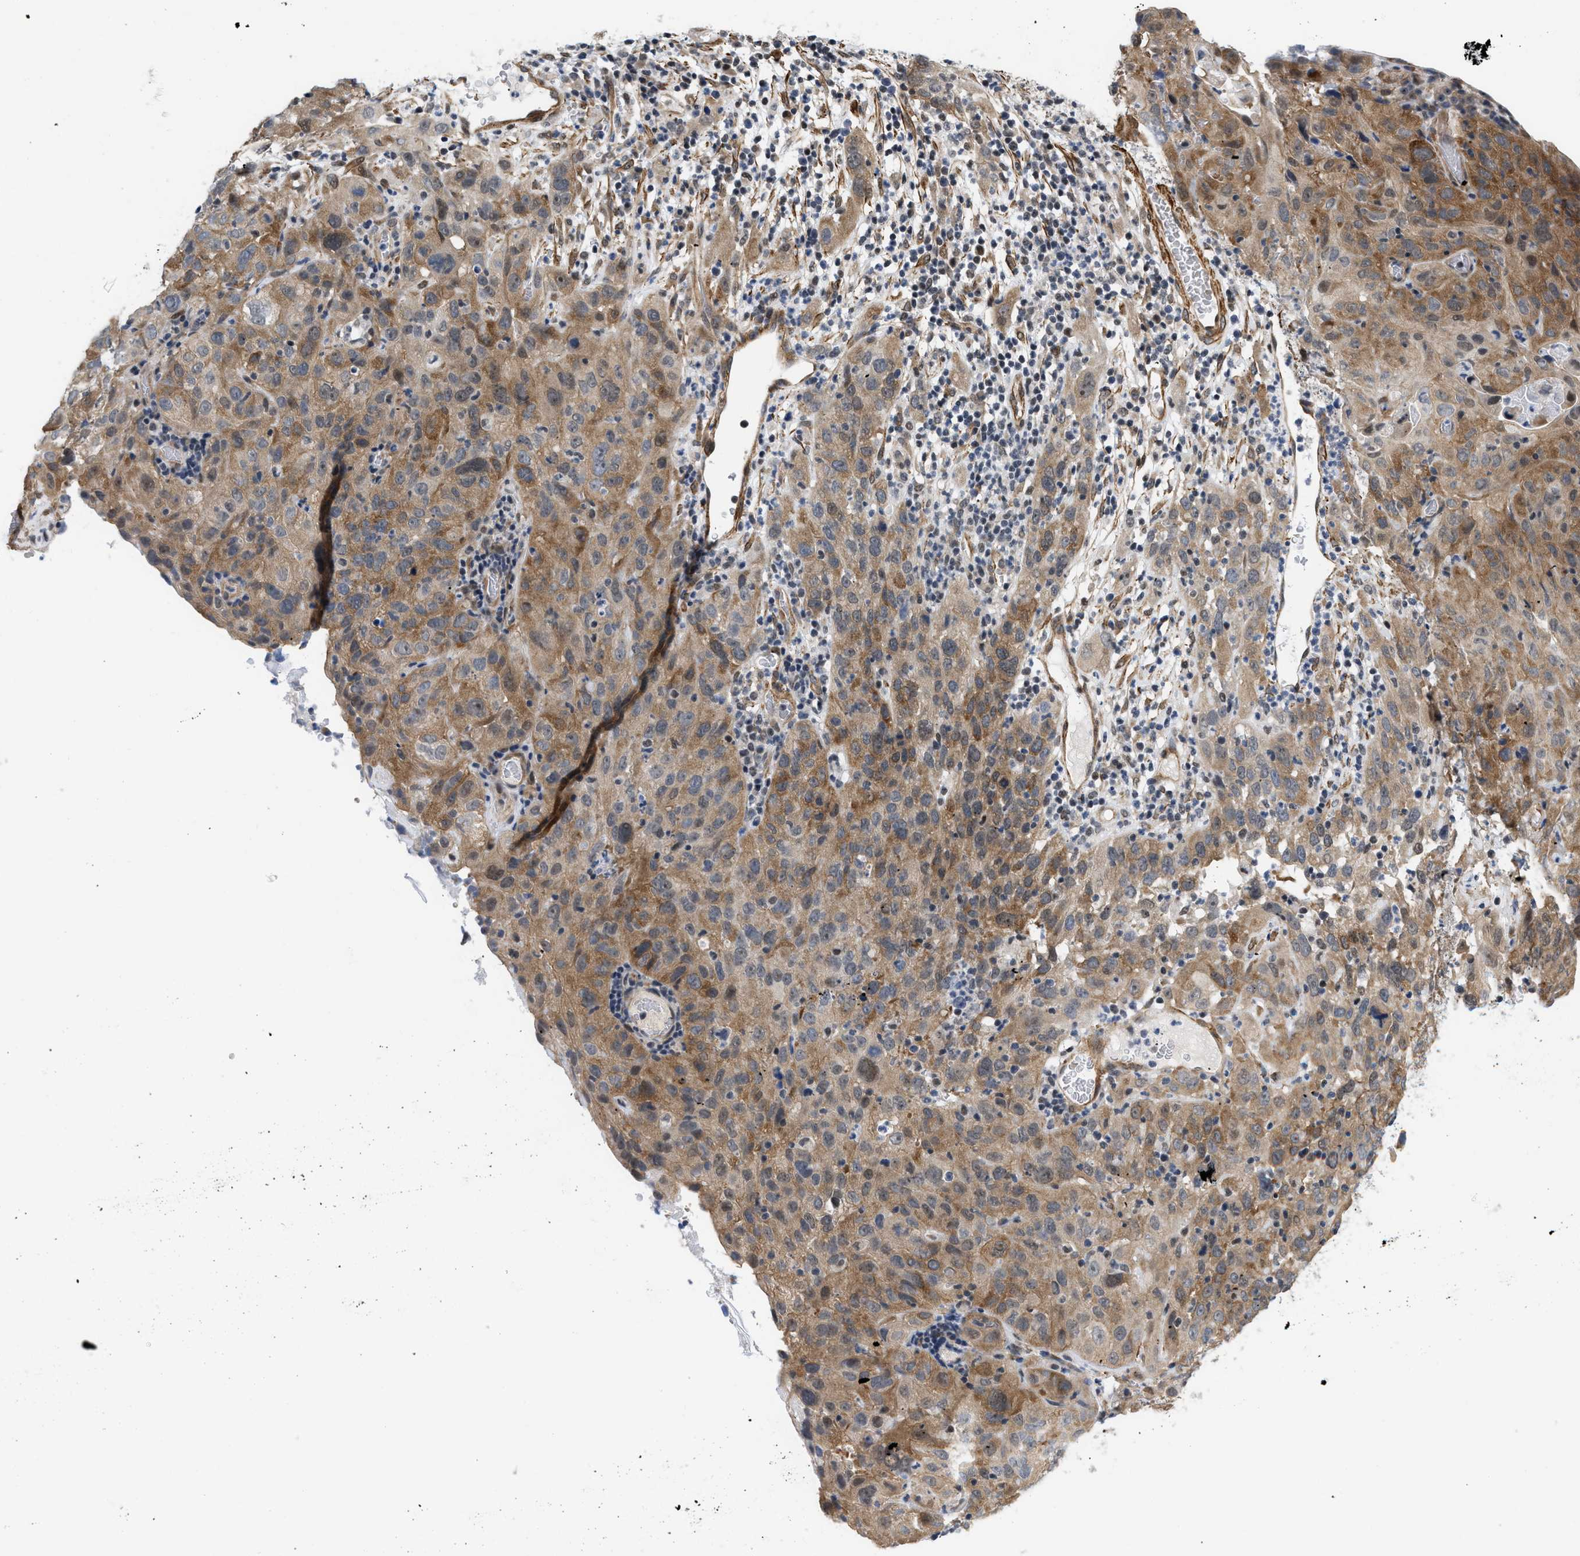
{"staining": {"intensity": "moderate", "quantity": ">75%", "location": "cytoplasmic/membranous"}, "tissue": "cervical cancer", "cell_type": "Tumor cells", "image_type": "cancer", "snomed": [{"axis": "morphology", "description": "Squamous cell carcinoma, NOS"}, {"axis": "topography", "description": "Cervix"}], "caption": "A brown stain labels moderate cytoplasmic/membranous expression of a protein in squamous cell carcinoma (cervical) tumor cells.", "gene": "GPRASP2", "patient": {"sex": "female", "age": 32}}